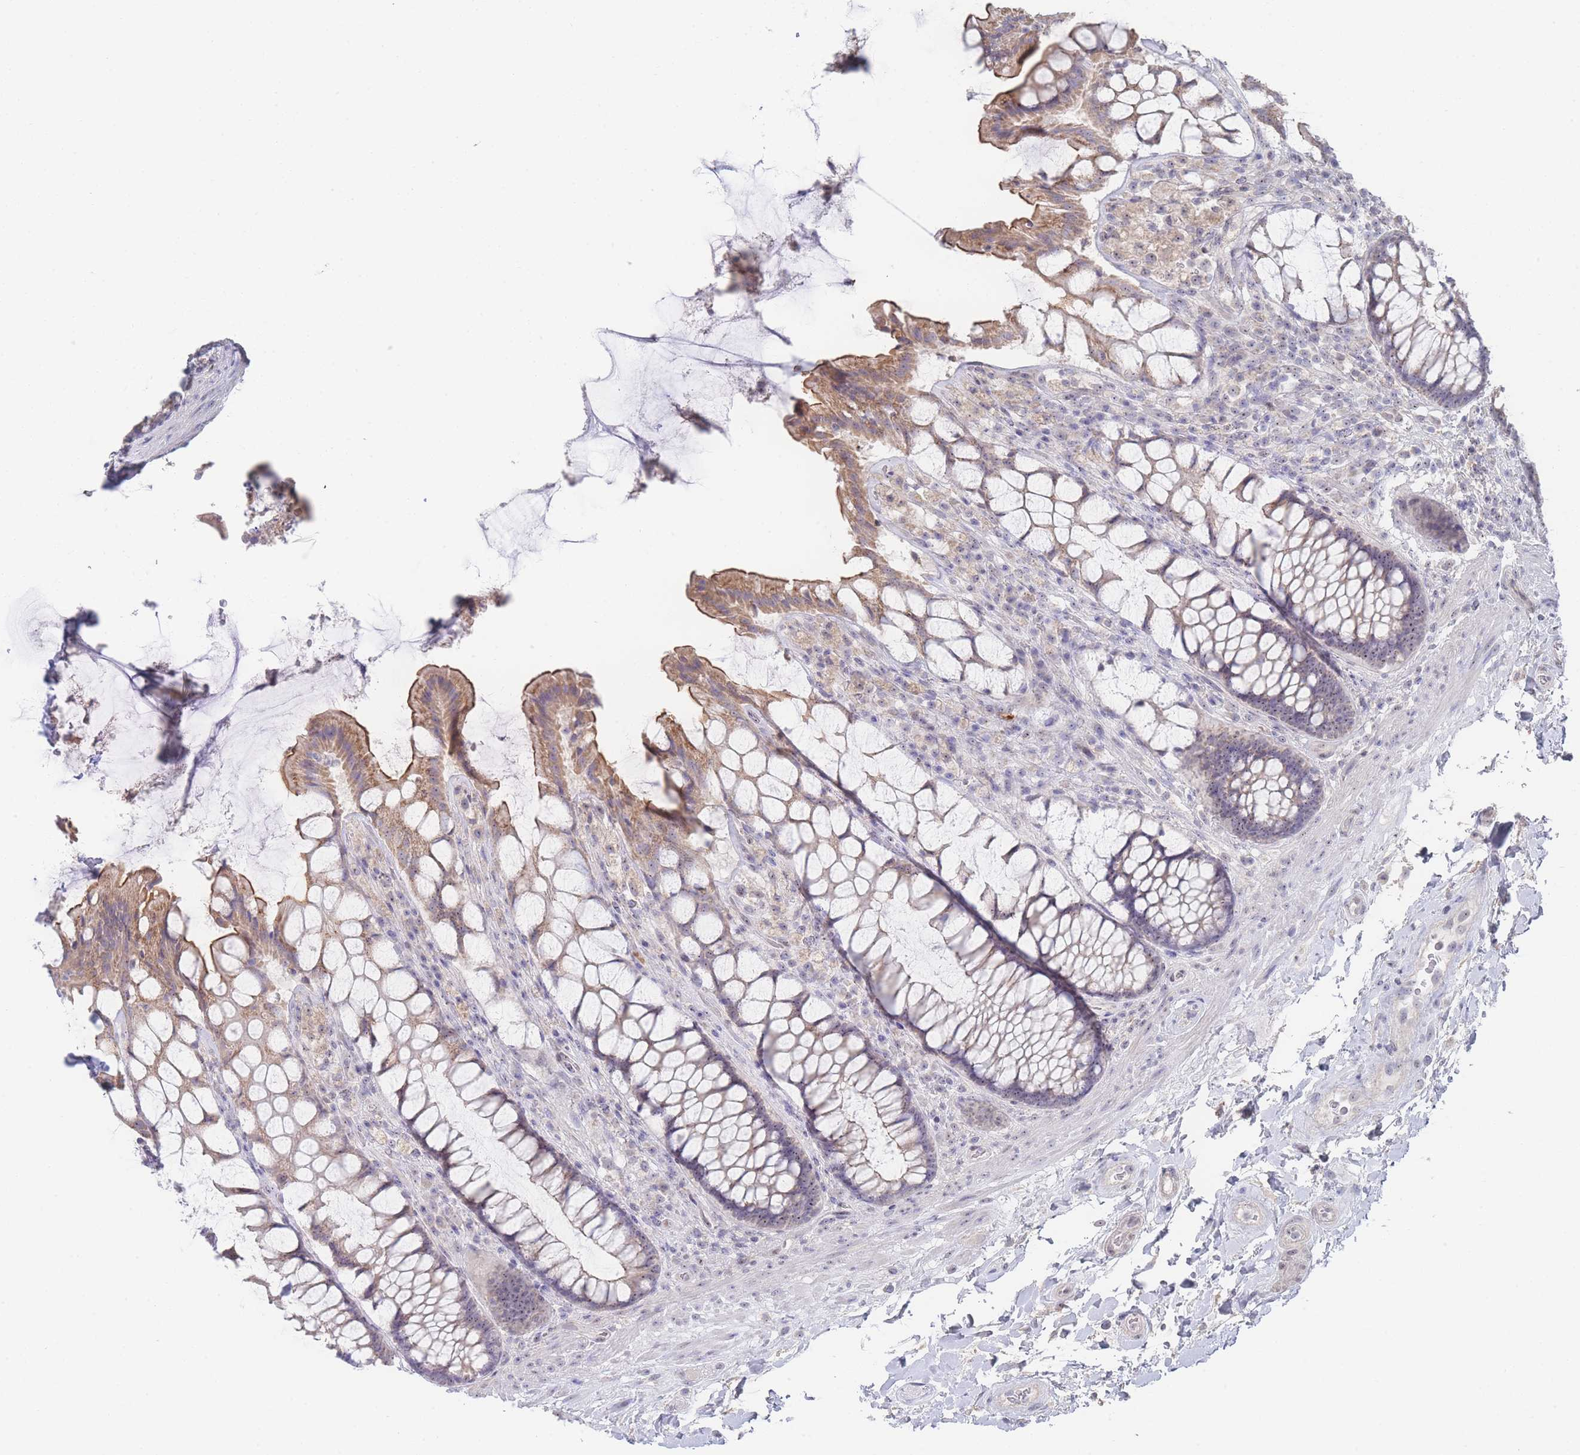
{"staining": {"intensity": "moderate", "quantity": "25%-75%", "location": "cytoplasmic/membranous,nuclear"}, "tissue": "rectum", "cell_type": "Glandular cells", "image_type": "normal", "snomed": [{"axis": "morphology", "description": "Normal tissue, NOS"}, {"axis": "topography", "description": "Rectum"}], "caption": "Brown immunohistochemical staining in benign rectum exhibits moderate cytoplasmic/membranous,nuclear expression in about 25%-75% of glandular cells. Immunohistochemistry (ihc) stains the protein of interest in brown and the nuclei are stained blue.", "gene": "ZNF142", "patient": {"sex": "female", "age": 58}}